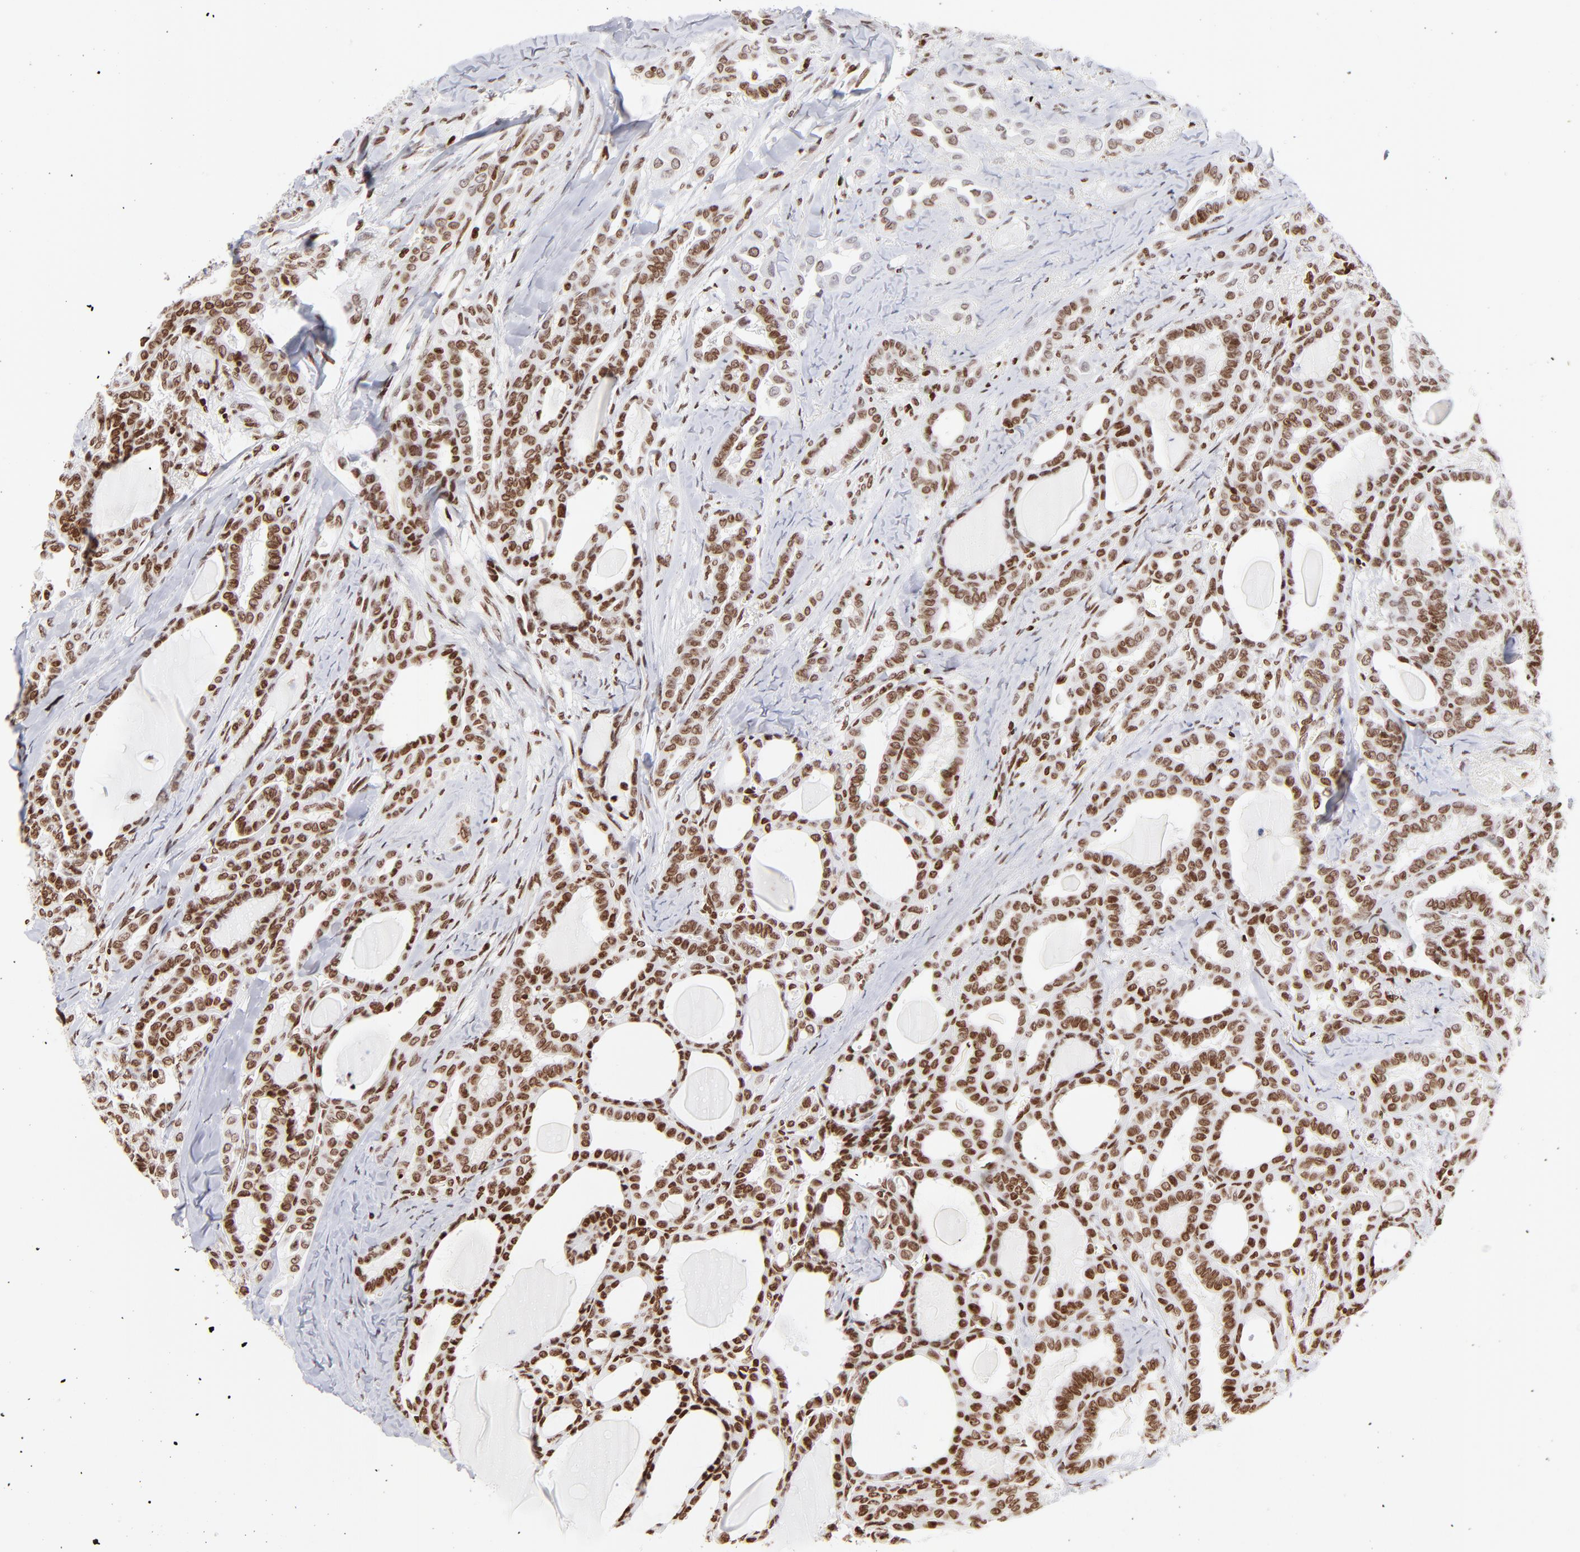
{"staining": {"intensity": "strong", "quantity": ">75%", "location": "nuclear"}, "tissue": "thyroid cancer", "cell_type": "Tumor cells", "image_type": "cancer", "snomed": [{"axis": "morphology", "description": "Carcinoma, NOS"}, {"axis": "topography", "description": "Thyroid gland"}], "caption": "IHC staining of thyroid cancer (carcinoma), which displays high levels of strong nuclear positivity in about >75% of tumor cells indicating strong nuclear protein expression. The staining was performed using DAB (3,3'-diaminobenzidine) (brown) for protein detection and nuclei were counterstained in hematoxylin (blue).", "gene": "RTL4", "patient": {"sex": "female", "age": 91}}